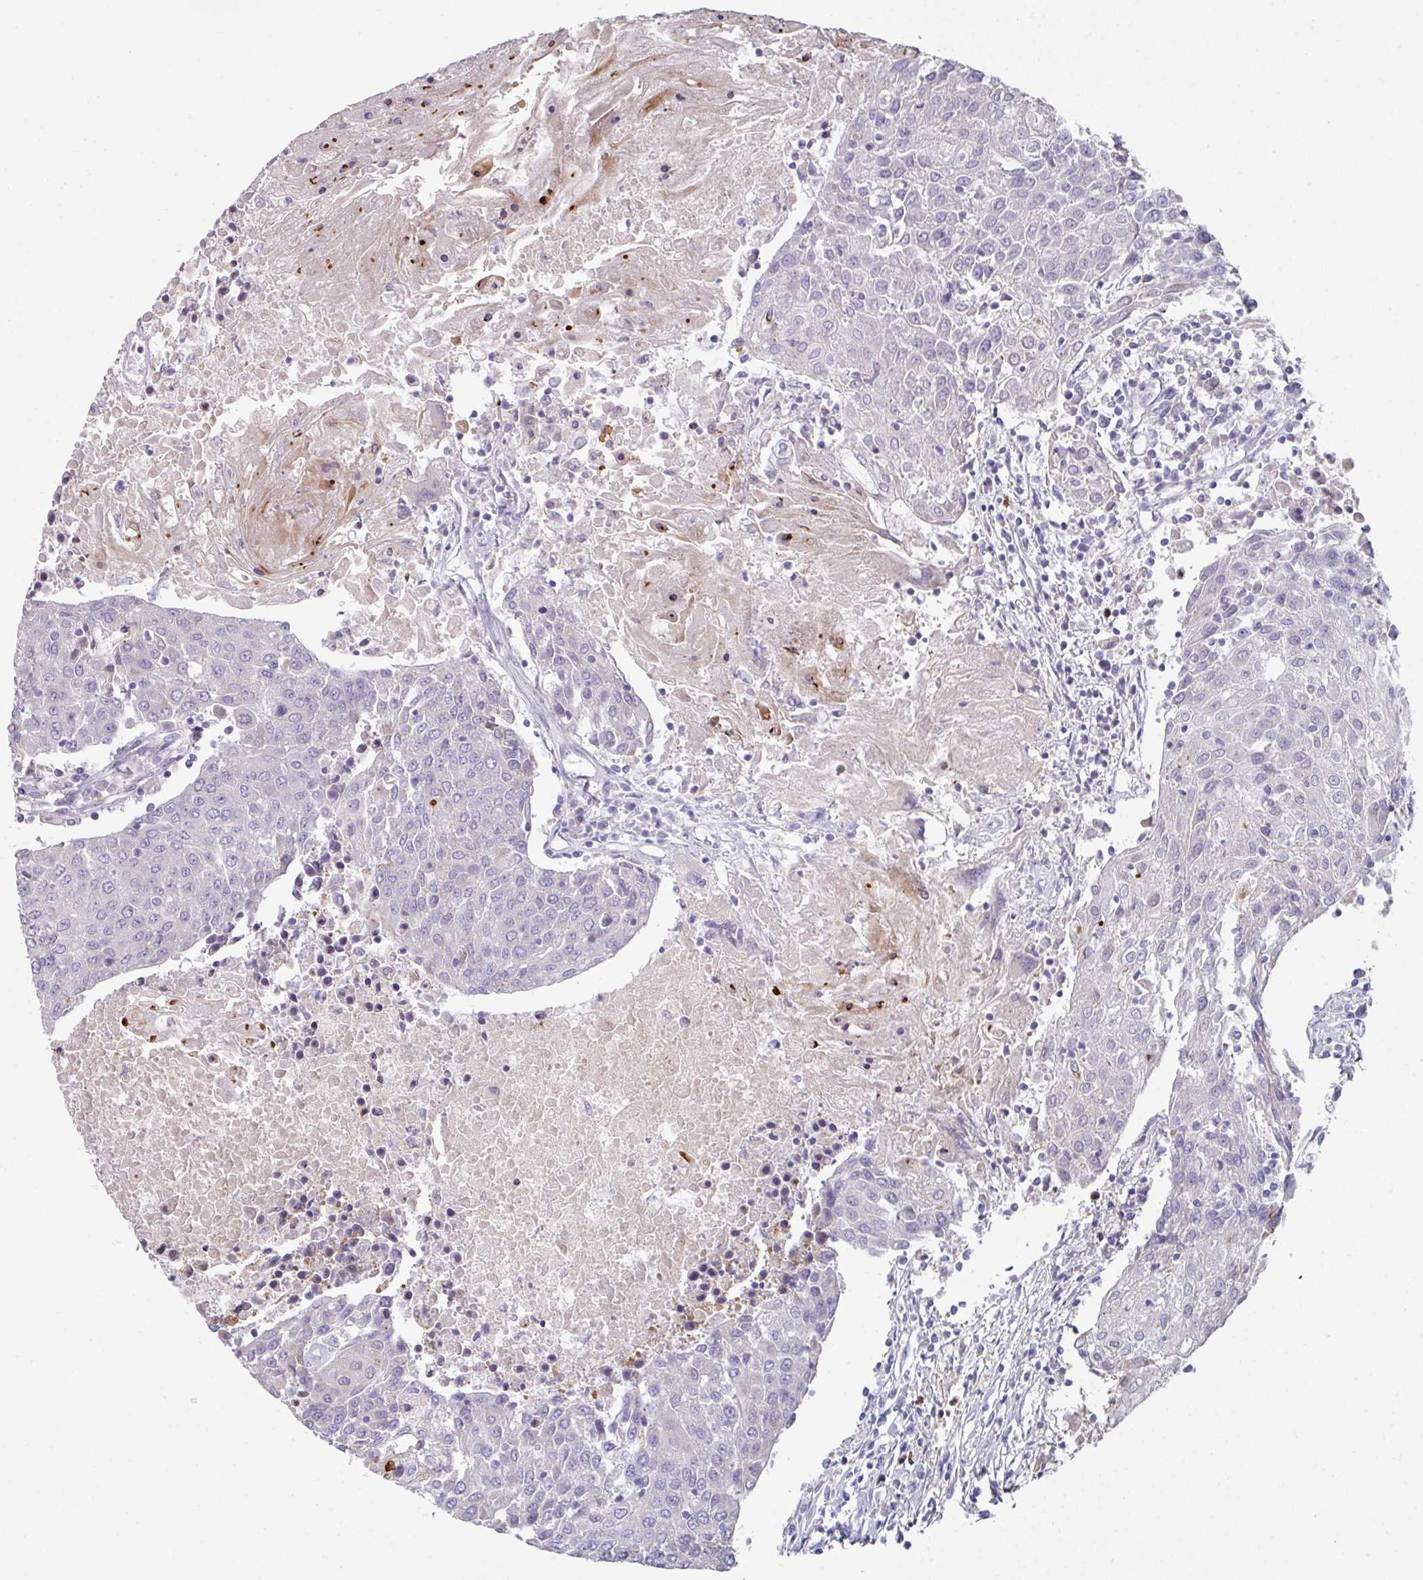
{"staining": {"intensity": "negative", "quantity": "none", "location": "none"}, "tissue": "urothelial cancer", "cell_type": "Tumor cells", "image_type": "cancer", "snomed": [{"axis": "morphology", "description": "Urothelial carcinoma, High grade"}, {"axis": "topography", "description": "Urinary bladder"}], "caption": "A high-resolution image shows immunohistochemistry (IHC) staining of urothelial cancer, which shows no significant expression in tumor cells.", "gene": "WSB2", "patient": {"sex": "female", "age": 85}}